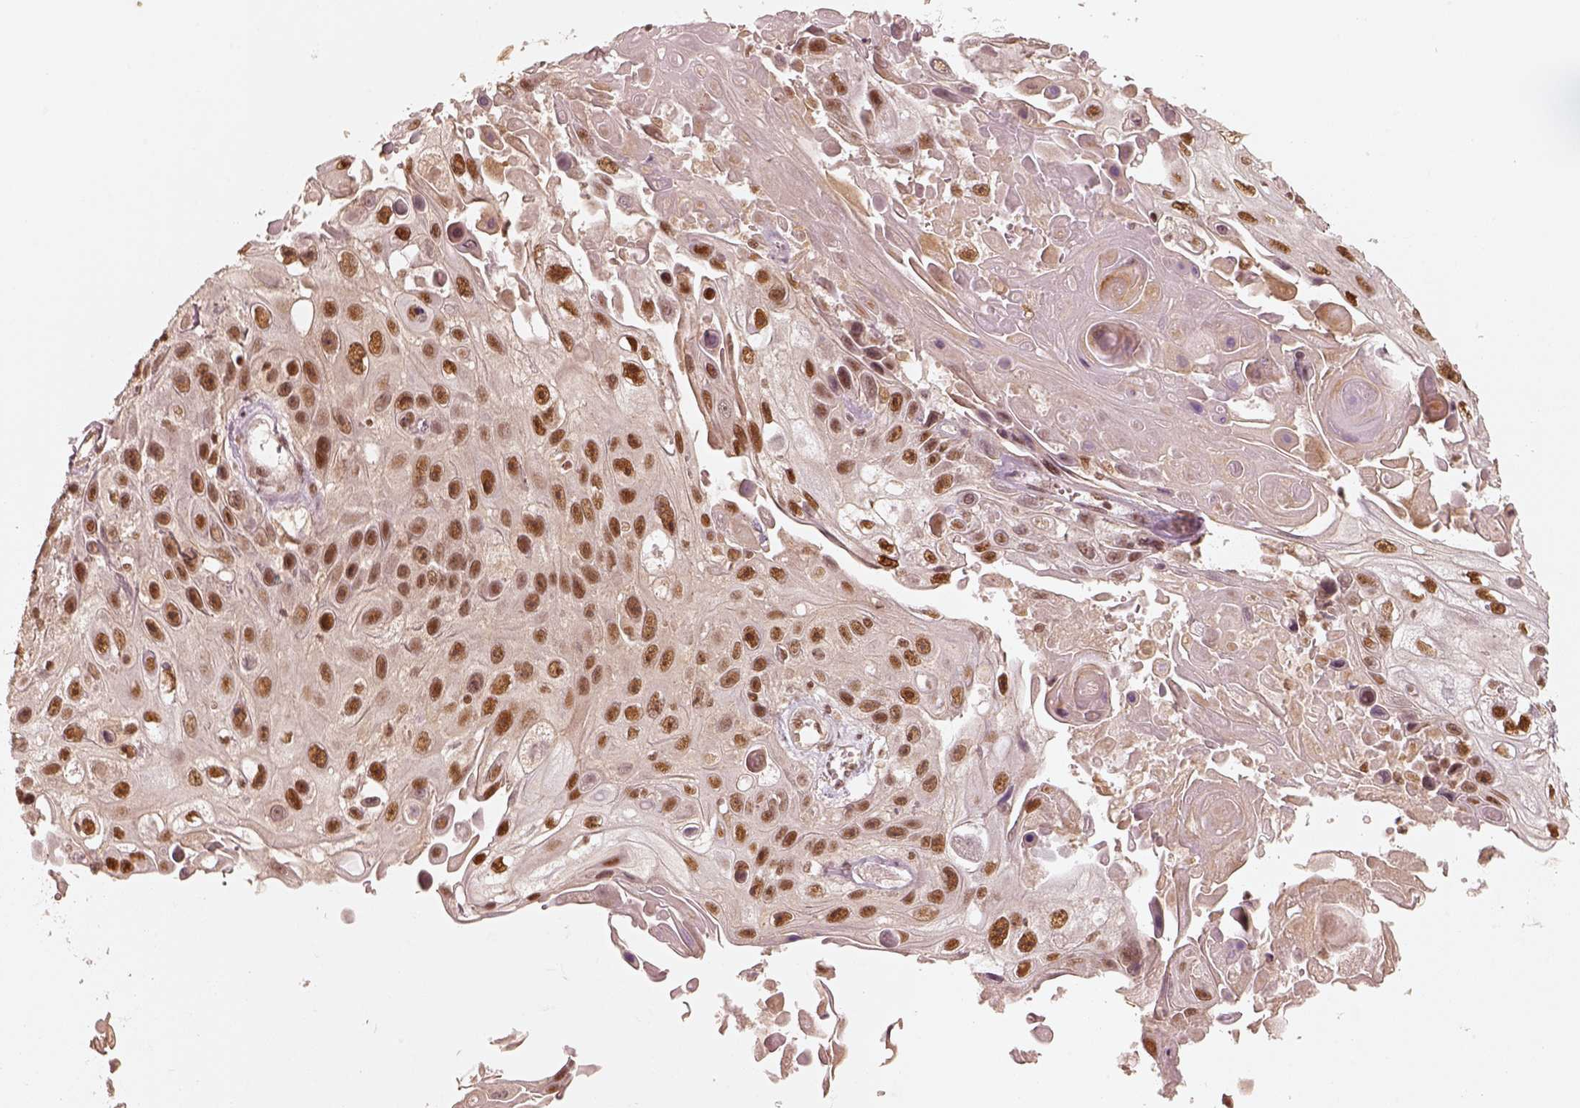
{"staining": {"intensity": "strong", "quantity": ">75%", "location": "nuclear"}, "tissue": "skin cancer", "cell_type": "Tumor cells", "image_type": "cancer", "snomed": [{"axis": "morphology", "description": "Squamous cell carcinoma, NOS"}, {"axis": "topography", "description": "Skin"}], "caption": "Human skin squamous cell carcinoma stained with a protein marker reveals strong staining in tumor cells.", "gene": "GMEB2", "patient": {"sex": "male", "age": 82}}